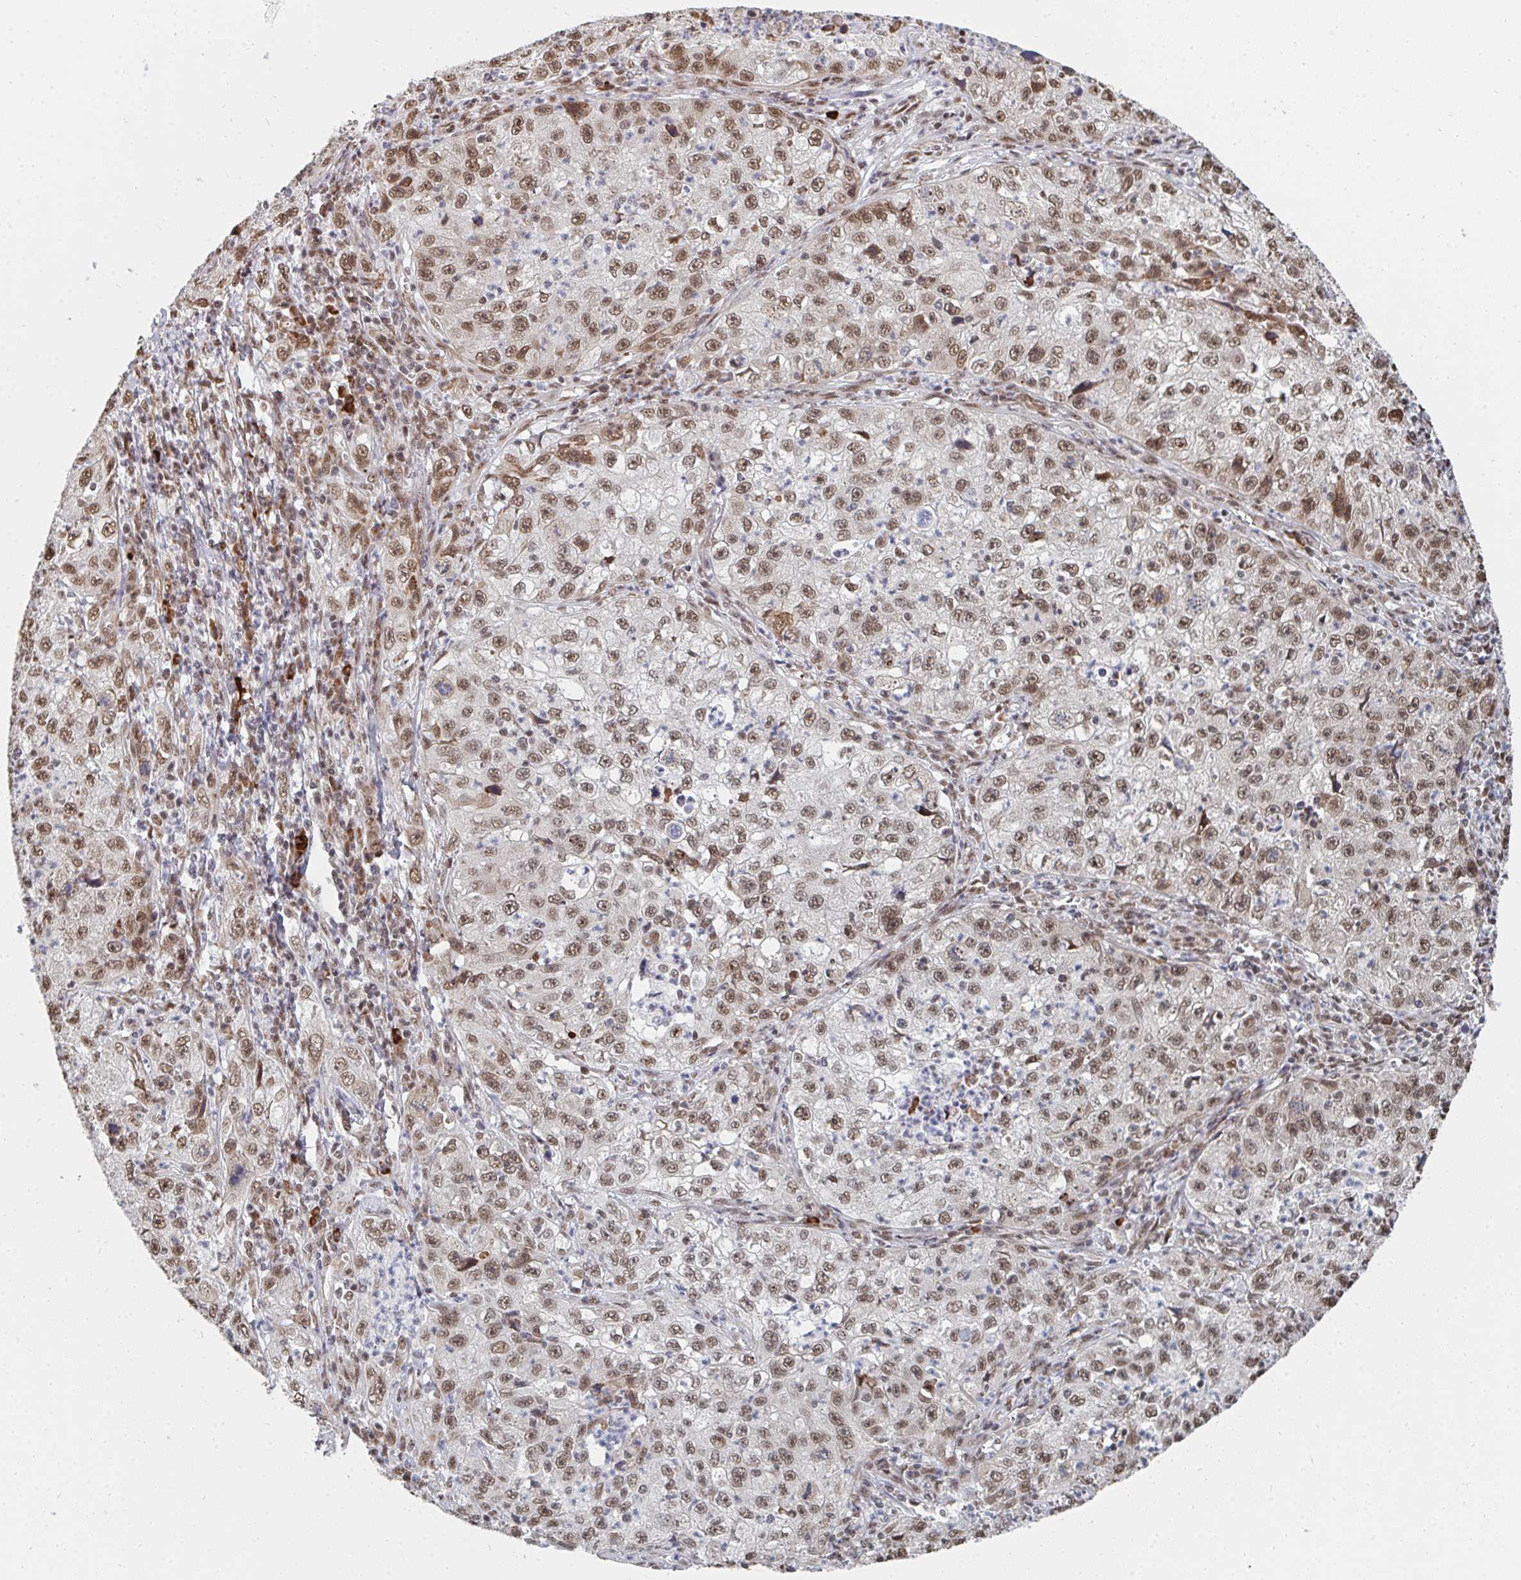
{"staining": {"intensity": "moderate", "quantity": ">75%", "location": "nuclear"}, "tissue": "lung cancer", "cell_type": "Tumor cells", "image_type": "cancer", "snomed": [{"axis": "morphology", "description": "Squamous cell carcinoma, NOS"}, {"axis": "topography", "description": "Lung"}], "caption": "An immunohistochemistry (IHC) image of tumor tissue is shown. Protein staining in brown labels moderate nuclear positivity in squamous cell carcinoma (lung) within tumor cells.", "gene": "MBNL1", "patient": {"sex": "male", "age": 71}}